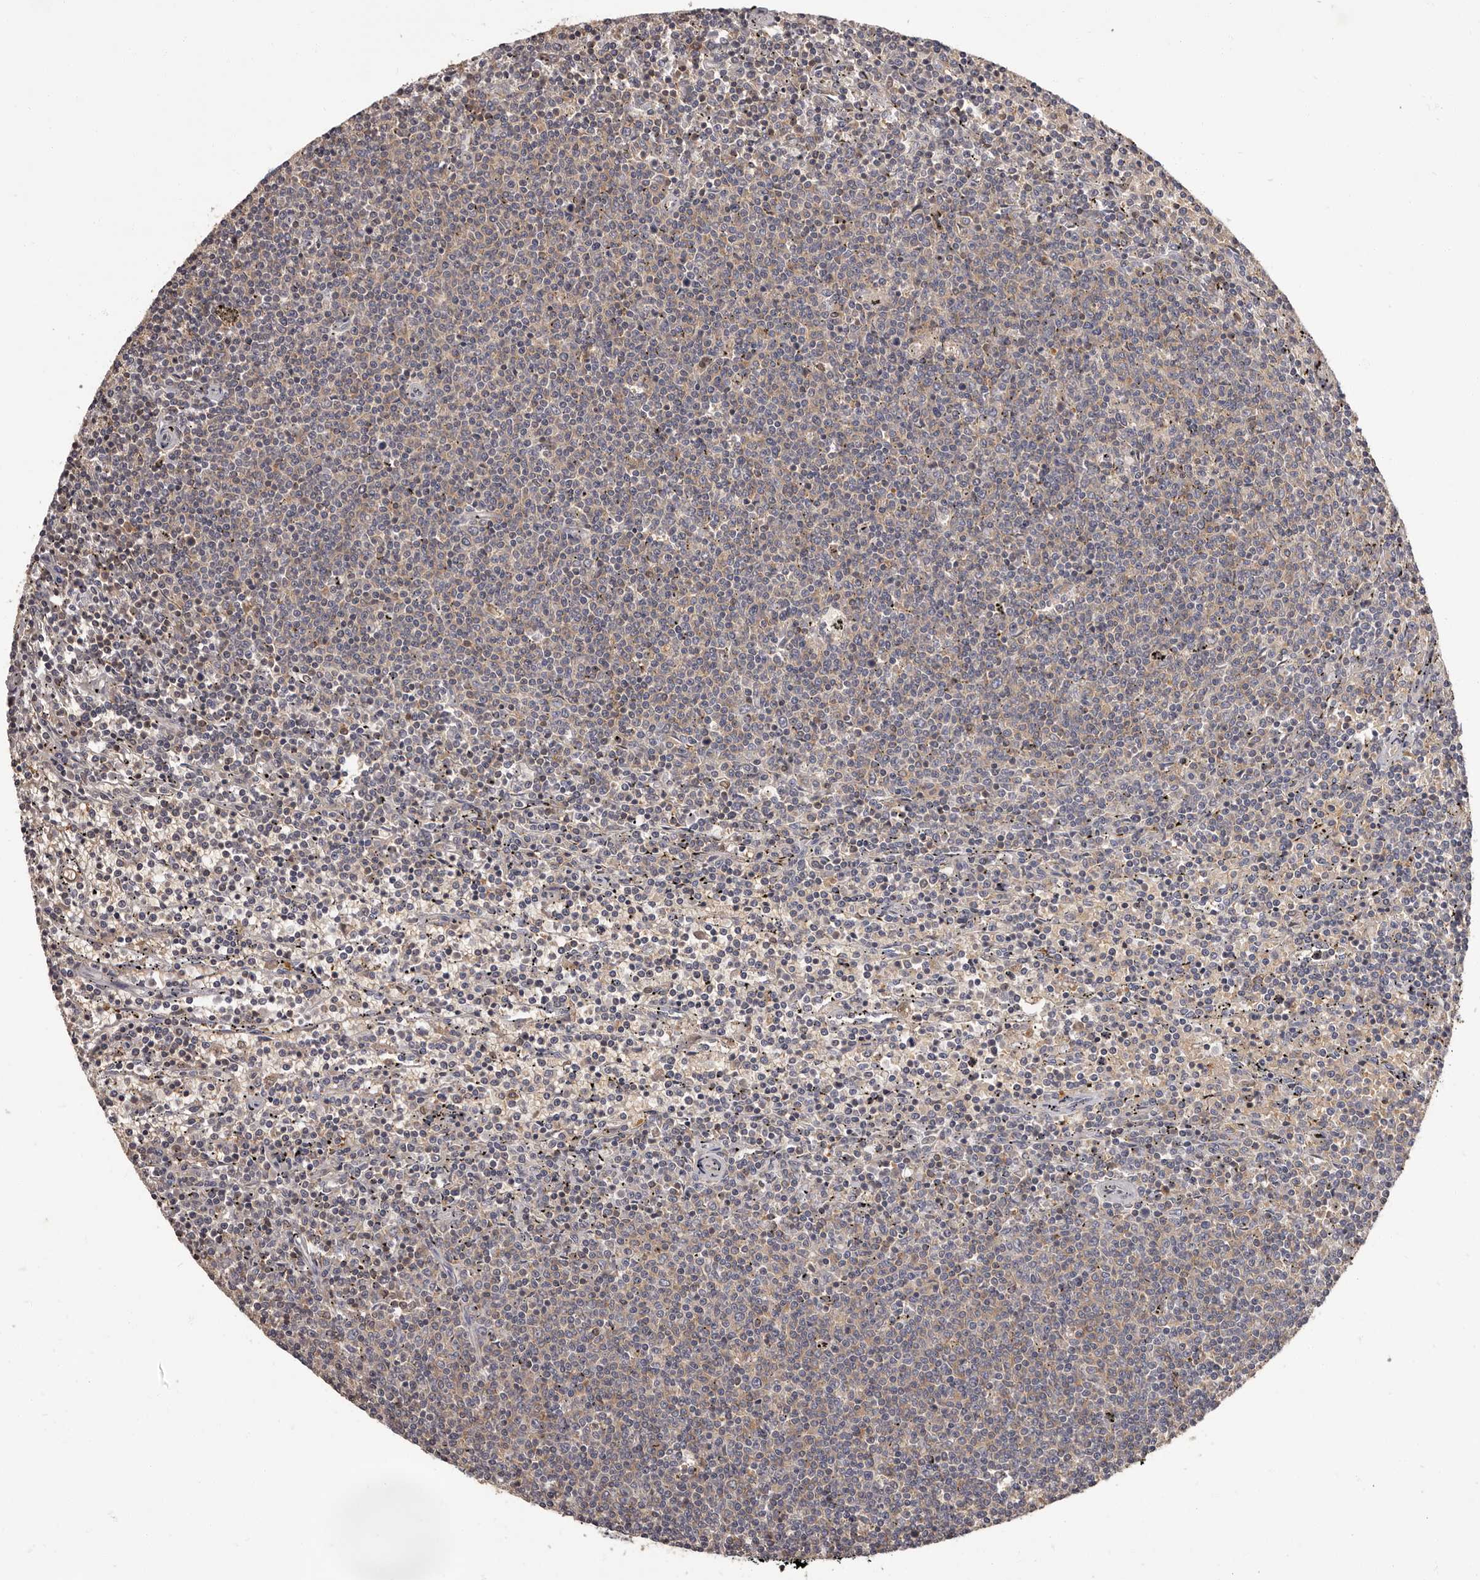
{"staining": {"intensity": "weak", "quantity": "<25%", "location": "cytoplasmic/membranous"}, "tissue": "lymphoma", "cell_type": "Tumor cells", "image_type": "cancer", "snomed": [{"axis": "morphology", "description": "Malignant lymphoma, non-Hodgkin's type, Low grade"}, {"axis": "topography", "description": "Spleen"}], "caption": "Tumor cells are negative for protein expression in human malignant lymphoma, non-Hodgkin's type (low-grade).", "gene": "APEH", "patient": {"sex": "female", "age": 50}}